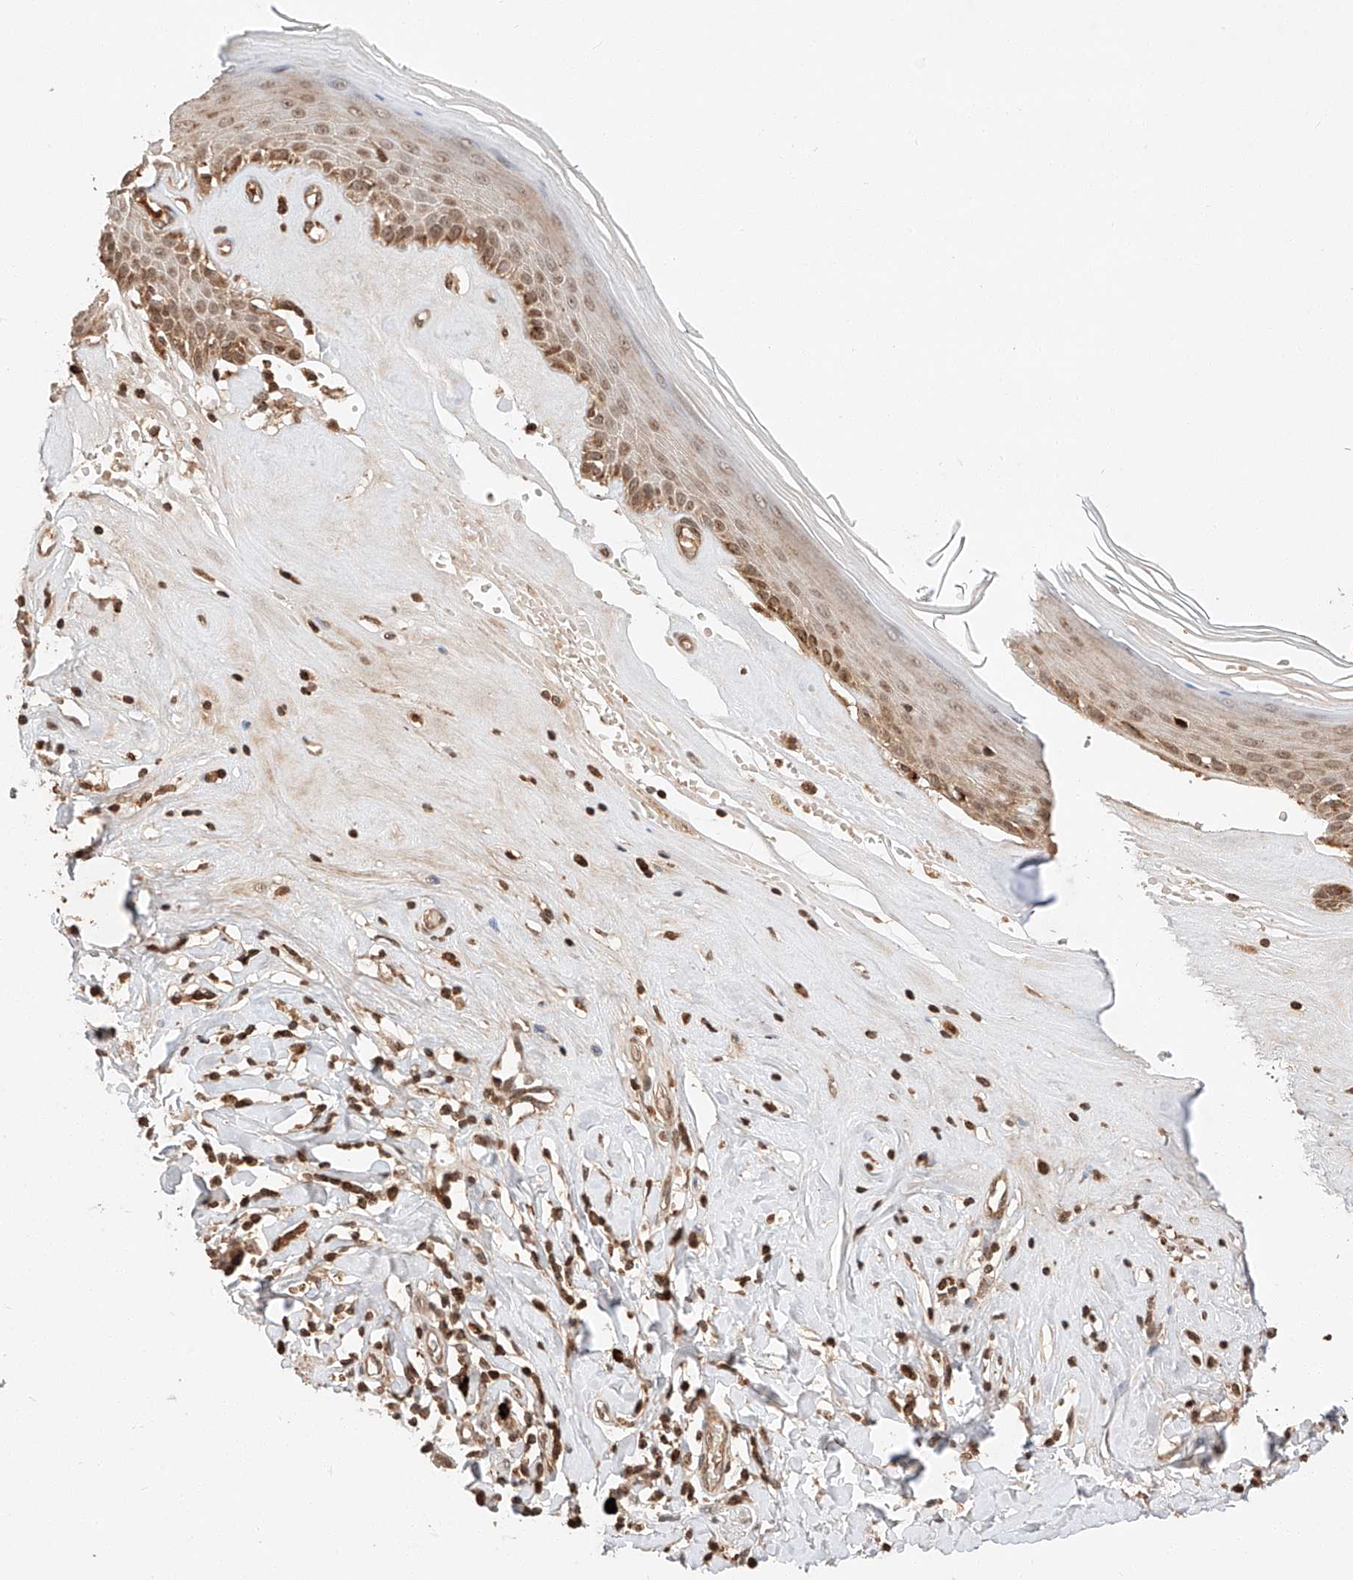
{"staining": {"intensity": "moderate", "quantity": "25%-75%", "location": "cytoplasmic/membranous,nuclear"}, "tissue": "skin", "cell_type": "Epidermal cells", "image_type": "normal", "snomed": [{"axis": "morphology", "description": "Normal tissue, NOS"}, {"axis": "morphology", "description": "Inflammation, NOS"}, {"axis": "topography", "description": "Vulva"}], "caption": "DAB (3,3'-diaminobenzidine) immunohistochemical staining of normal skin displays moderate cytoplasmic/membranous,nuclear protein expression in approximately 25%-75% of epidermal cells.", "gene": "ARHGAP33", "patient": {"sex": "female", "age": 84}}